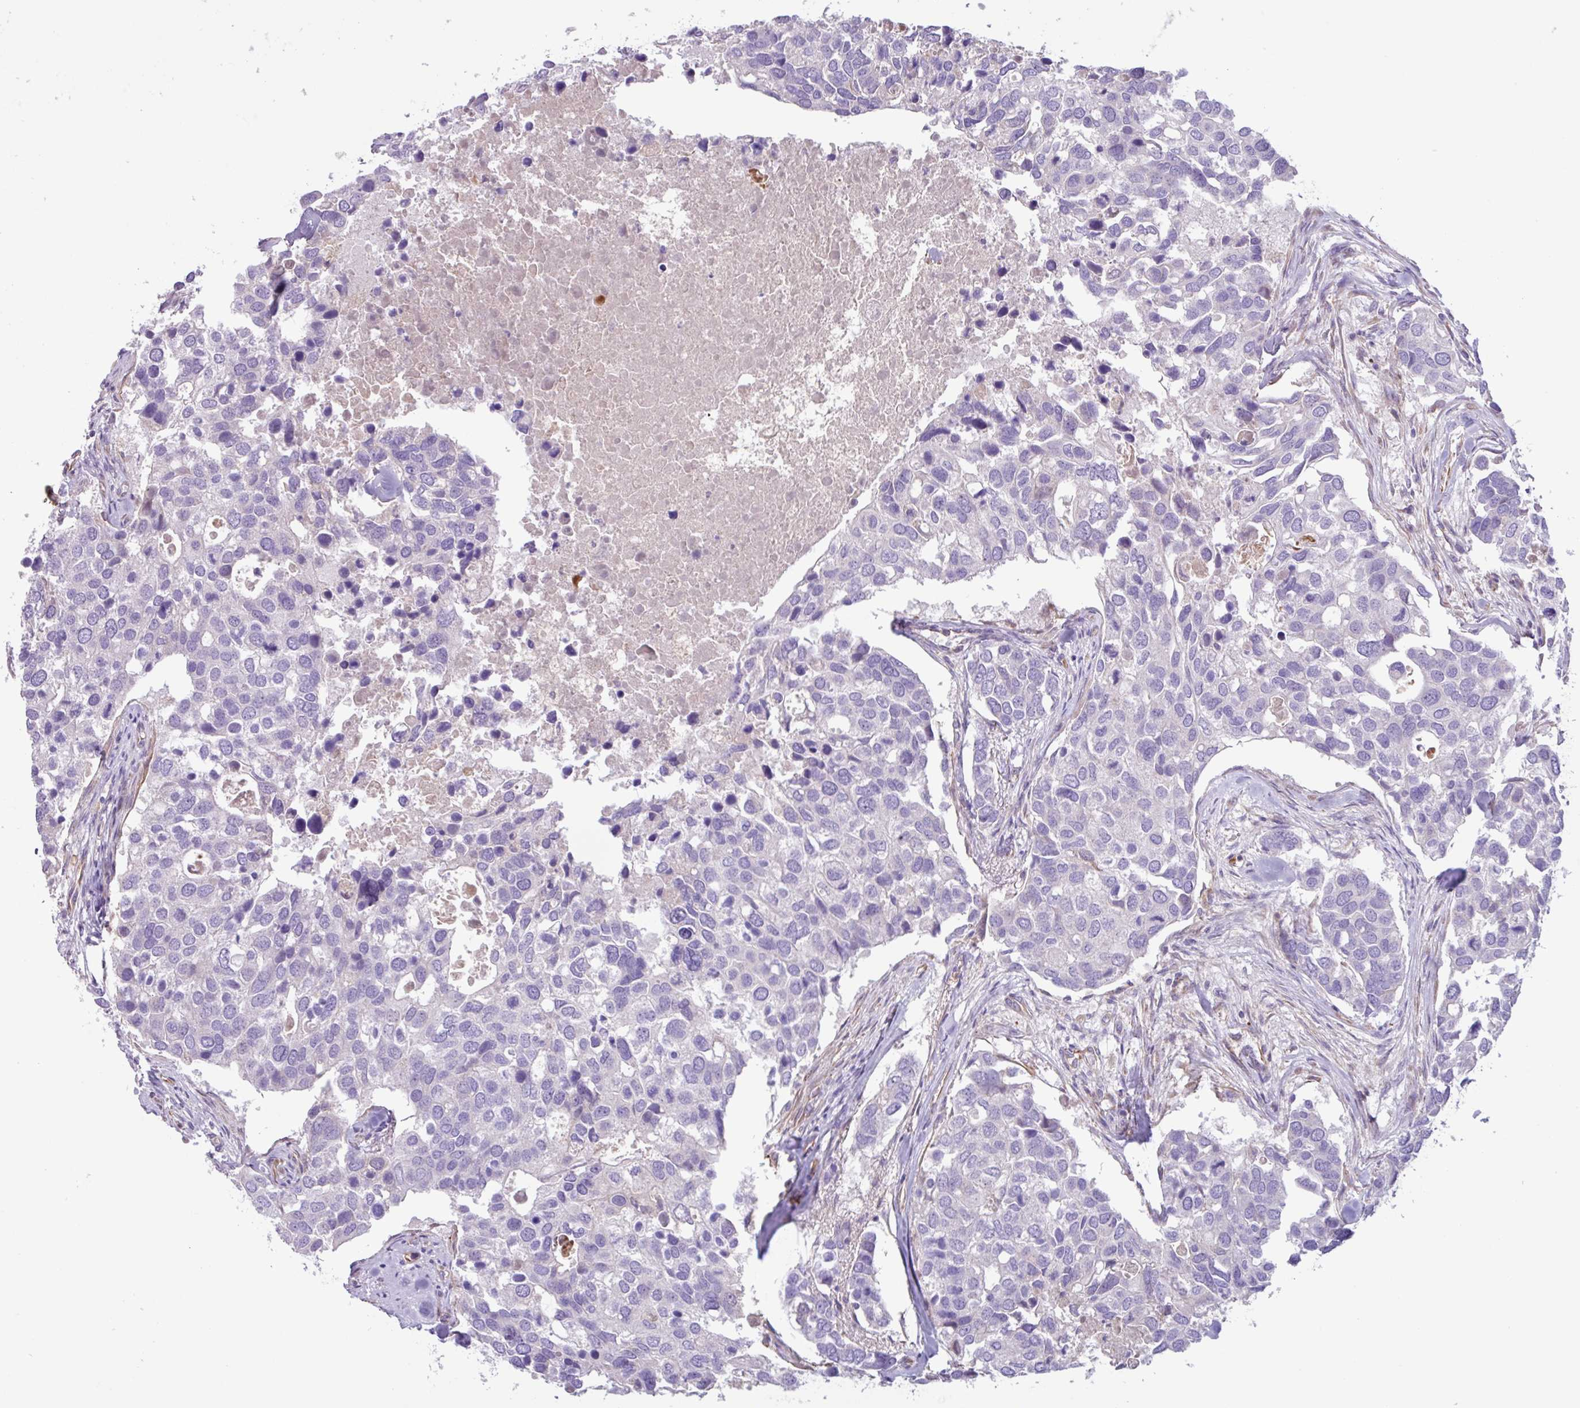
{"staining": {"intensity": "negative", "quantity": "none", "location": "none"}, "tissue": "breast cancer", "cell_type": "Tumor cells", "image_type": "cancer", "snomed": [{"axis": "morphology", "description": "Duct carcinoma"}, {"axis": "topography", "description": "Breast"}], "caption": "A histopathology image of human breast cancer is negative for staining in tumor cells. Nuclei are stained in blue.", "gene": "MRM2", "patient": {"sex": "female", "age": 83}}